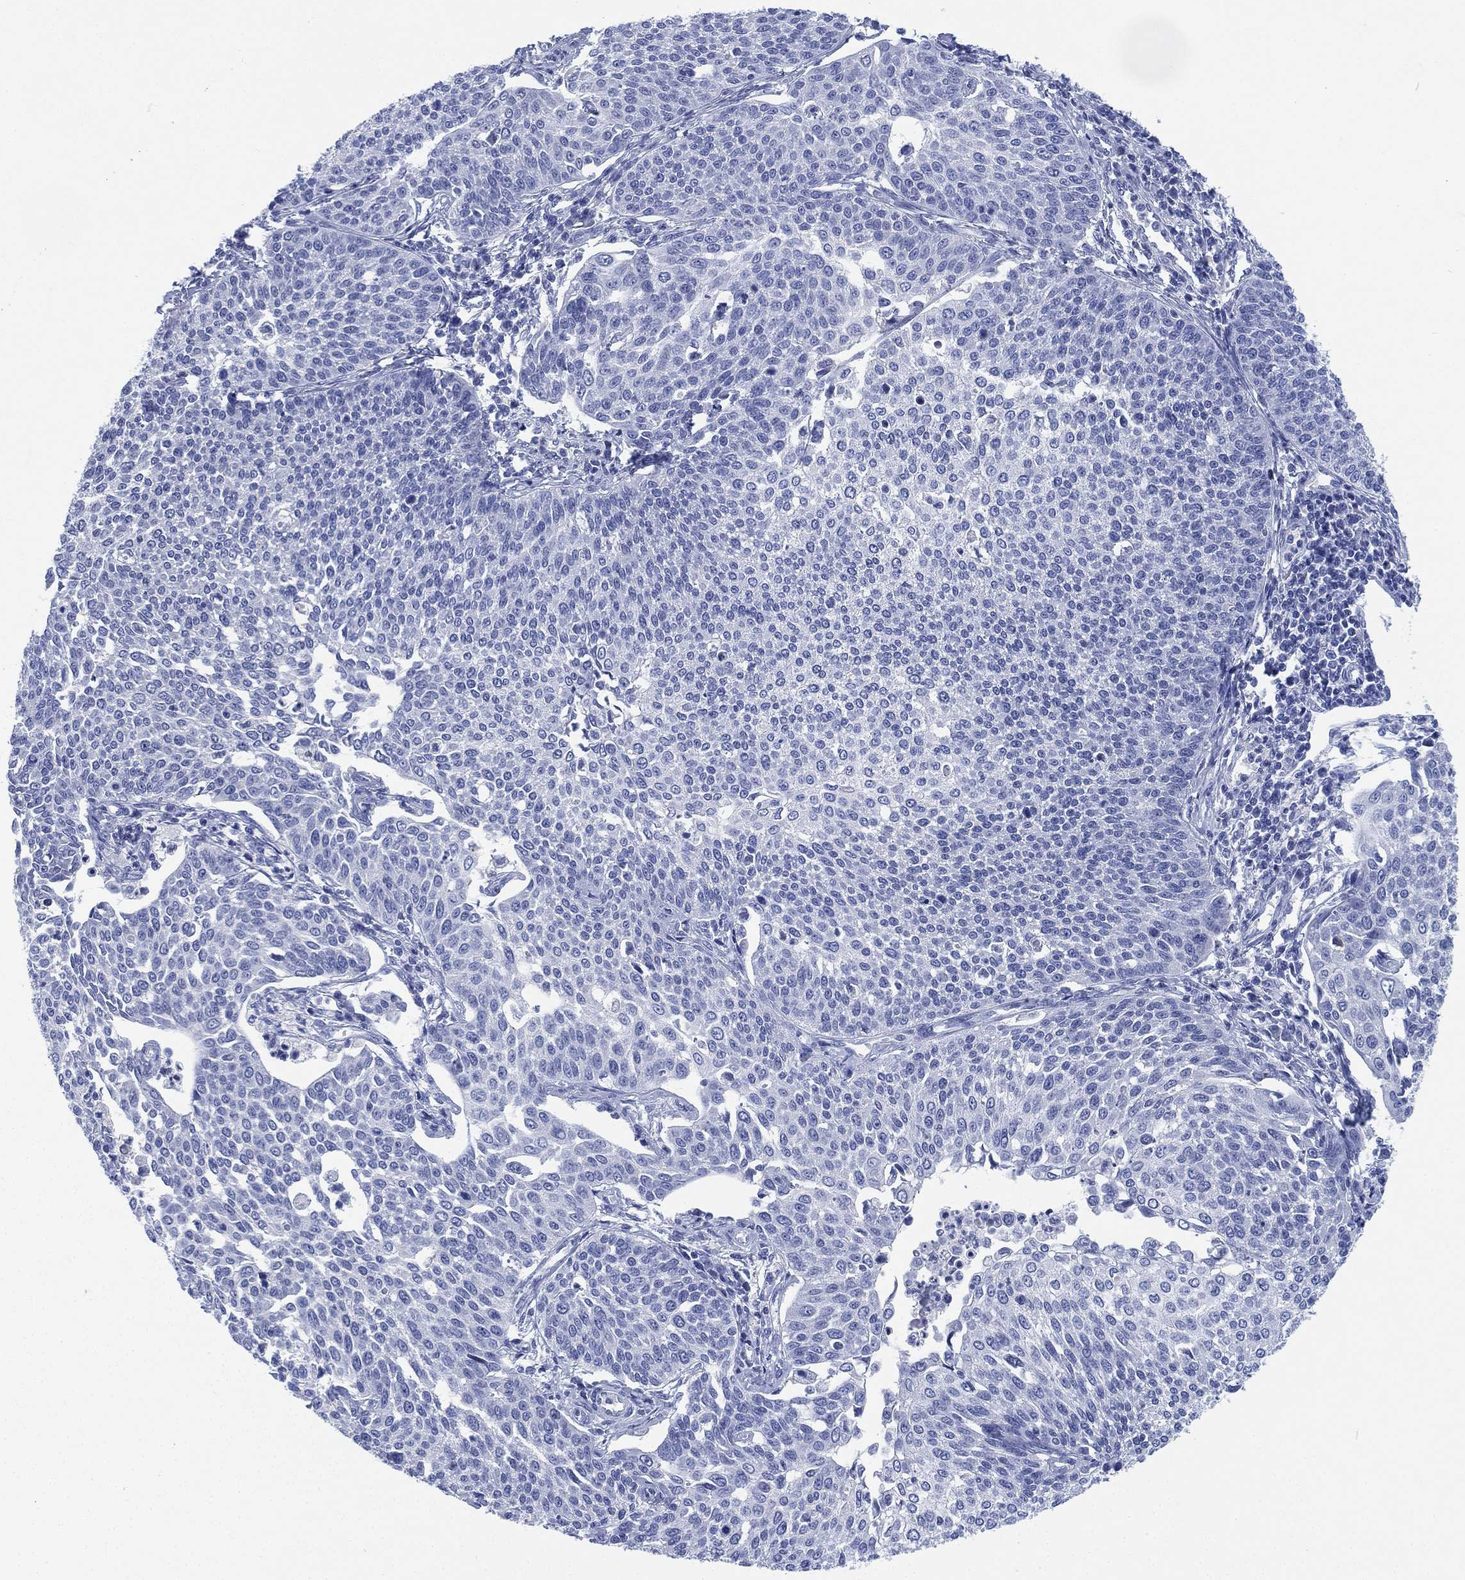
{"staining": {"intensity": "negative", "quantity": "none", "location": "none"}, "tissue": "cervical cancer", "cell_type": "Tumor cells", "image_type": "cancer", "snomed": [{"axis": "morphology", "description": "Squamous cell carcinoma, NOS"}, {"axis": "topography", "description": "Cervix"}], "caption": "Histopathology image shows no significant protein staining in tumor cells of cervical cancer (squamous cell carcinoma).", "gene": "SLC9C2", "patient": {"sex": "female", "age": 34}}